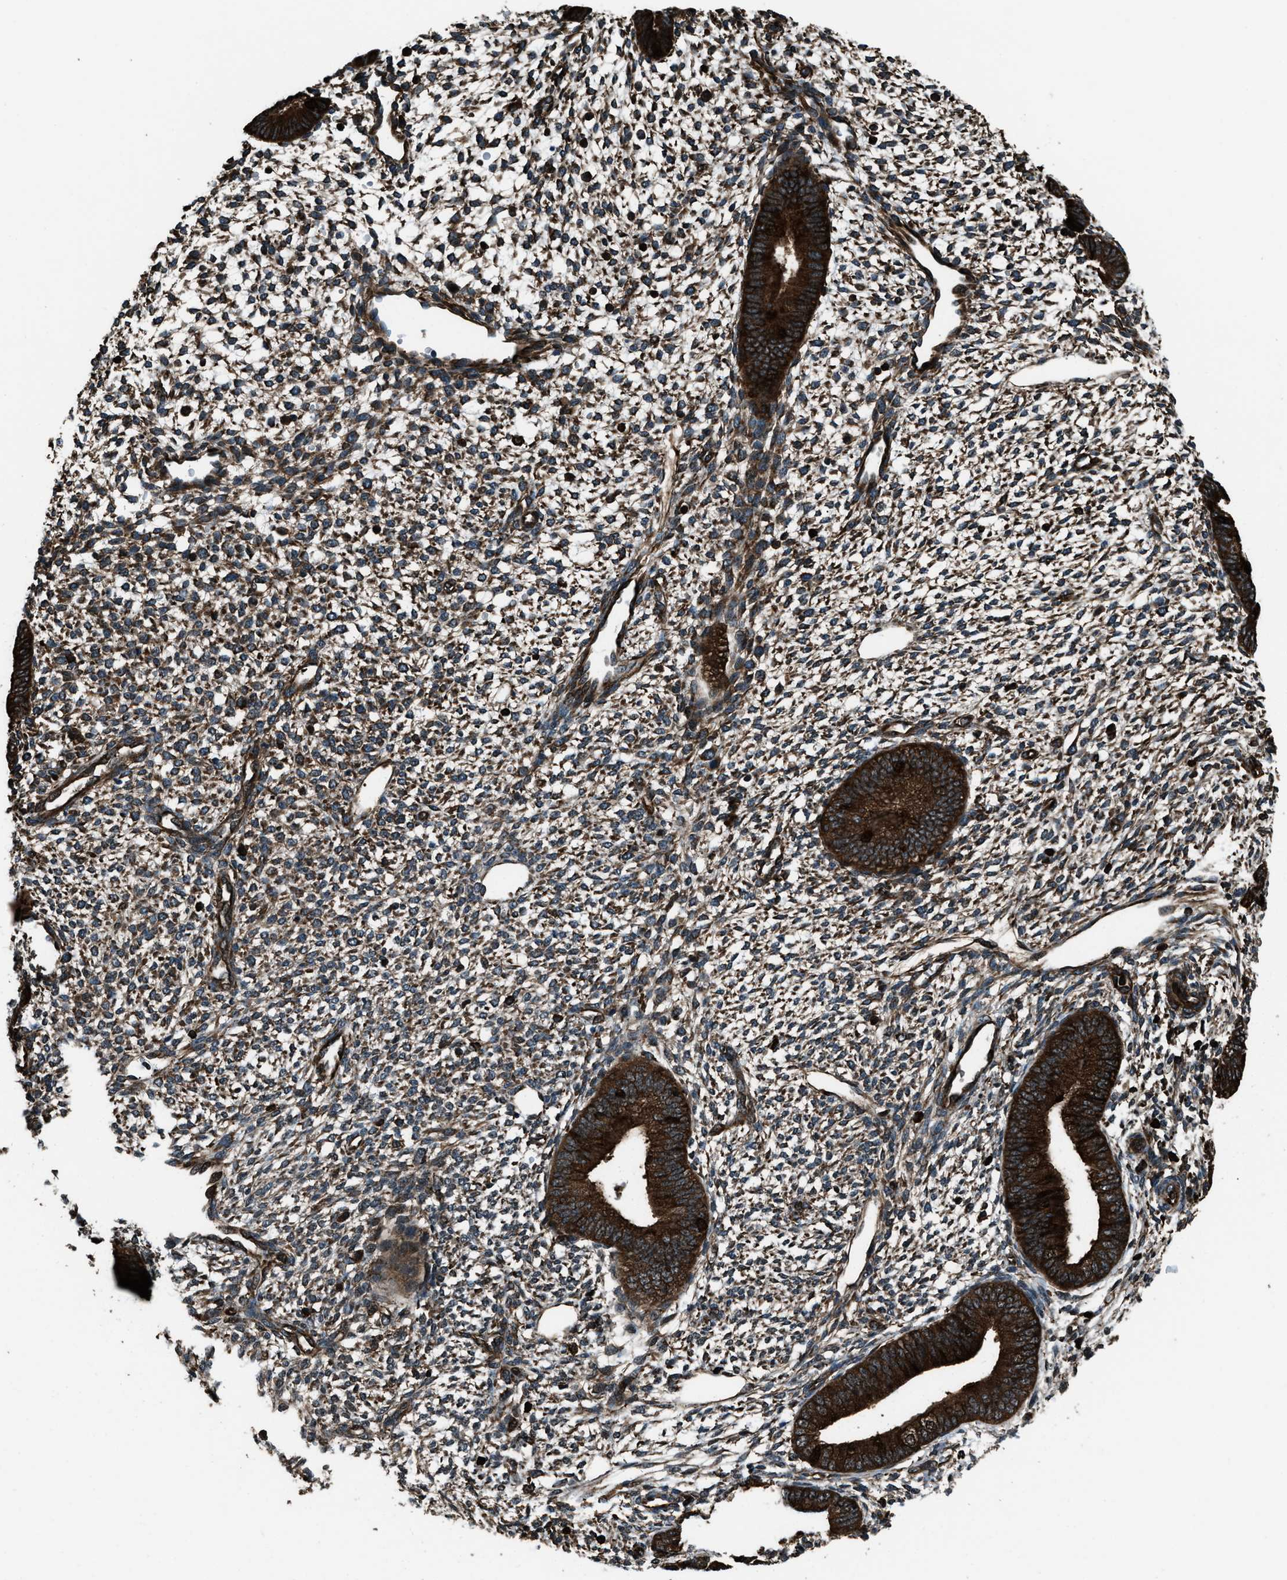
{"staining": {"intensity": "strong", "quantity": "25%-75%", "location": "cytoplasmic/membranous"}, "tissue": "endometrium", "cell_type": "Cells in endometrial stroma", "image_type": "normal", "snomed": [{"axis": "morphology", "description": "Normal tissue, NOS"}, {"axis": "topography", "description": "Endometrium"}], "caption": "Human endometrium stained for a protein (brown) displays strong cytoplasmic/membranous positive positivity in about 25%-75% of cells in endometrial stroma.", "gene": "SNX30", "patient": {"sex": "female", "age": 46}}